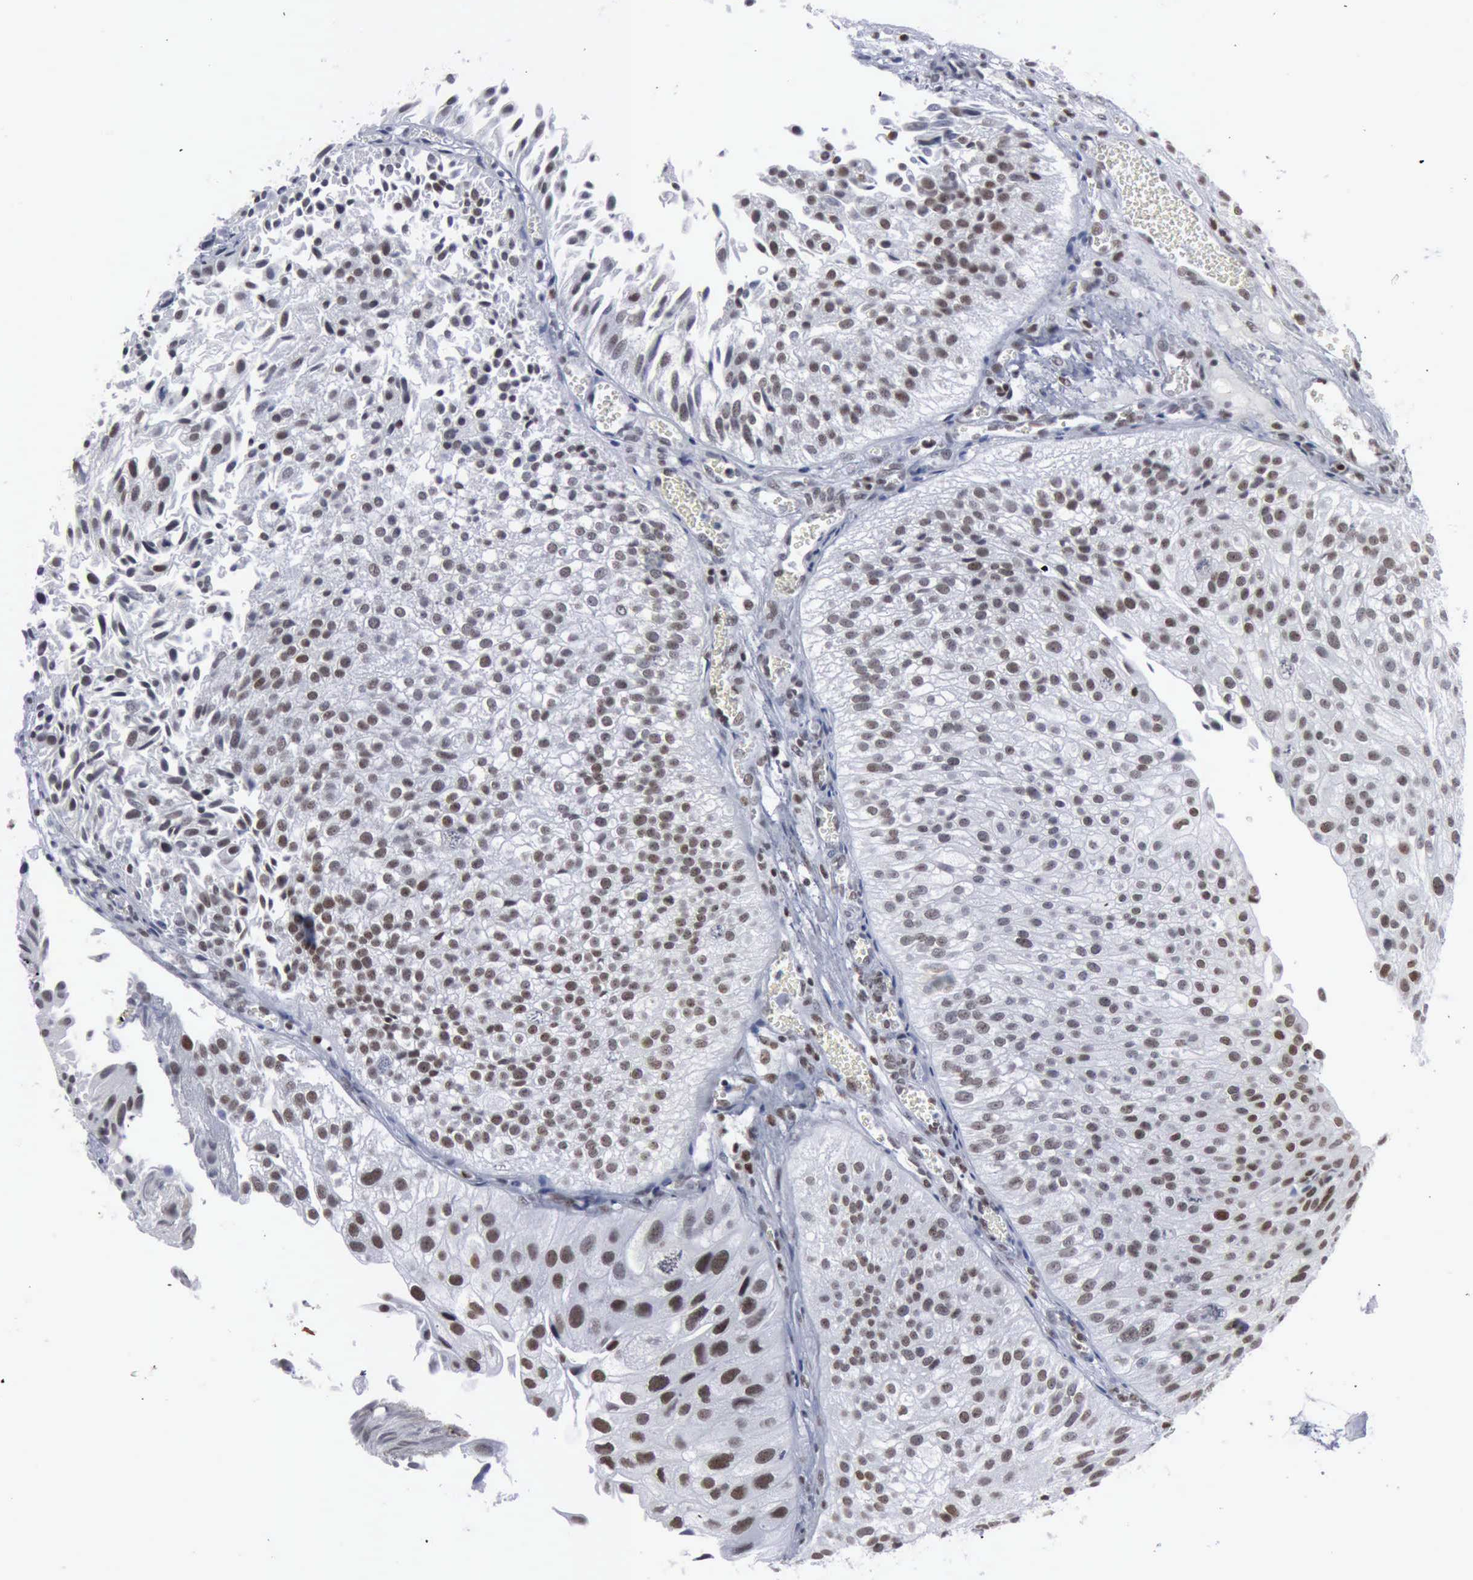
{"staining": {"intensity": "moderate", "quantity": ">75%", "location": "nuclear"}, "tissue": "urothelial cancer", "cell_type": "Tumor cells", "image_type": "cancer", "snomed": [{"axis": "morphology", "description": "Urothelial carcinoma, Low grade"}, {"axis": "topography", "description": "Urinary bladder"}], "caption": "A brown stain shows moderate nuclear positivity of a protein in urothelial cancer tumor cells. (Stains: DAB in brown, nuclei in blue, Microscopy: brightfield microscopy at high magnification).", "gene": "XPA", "patient": {"sex": "female", "age": 89}}